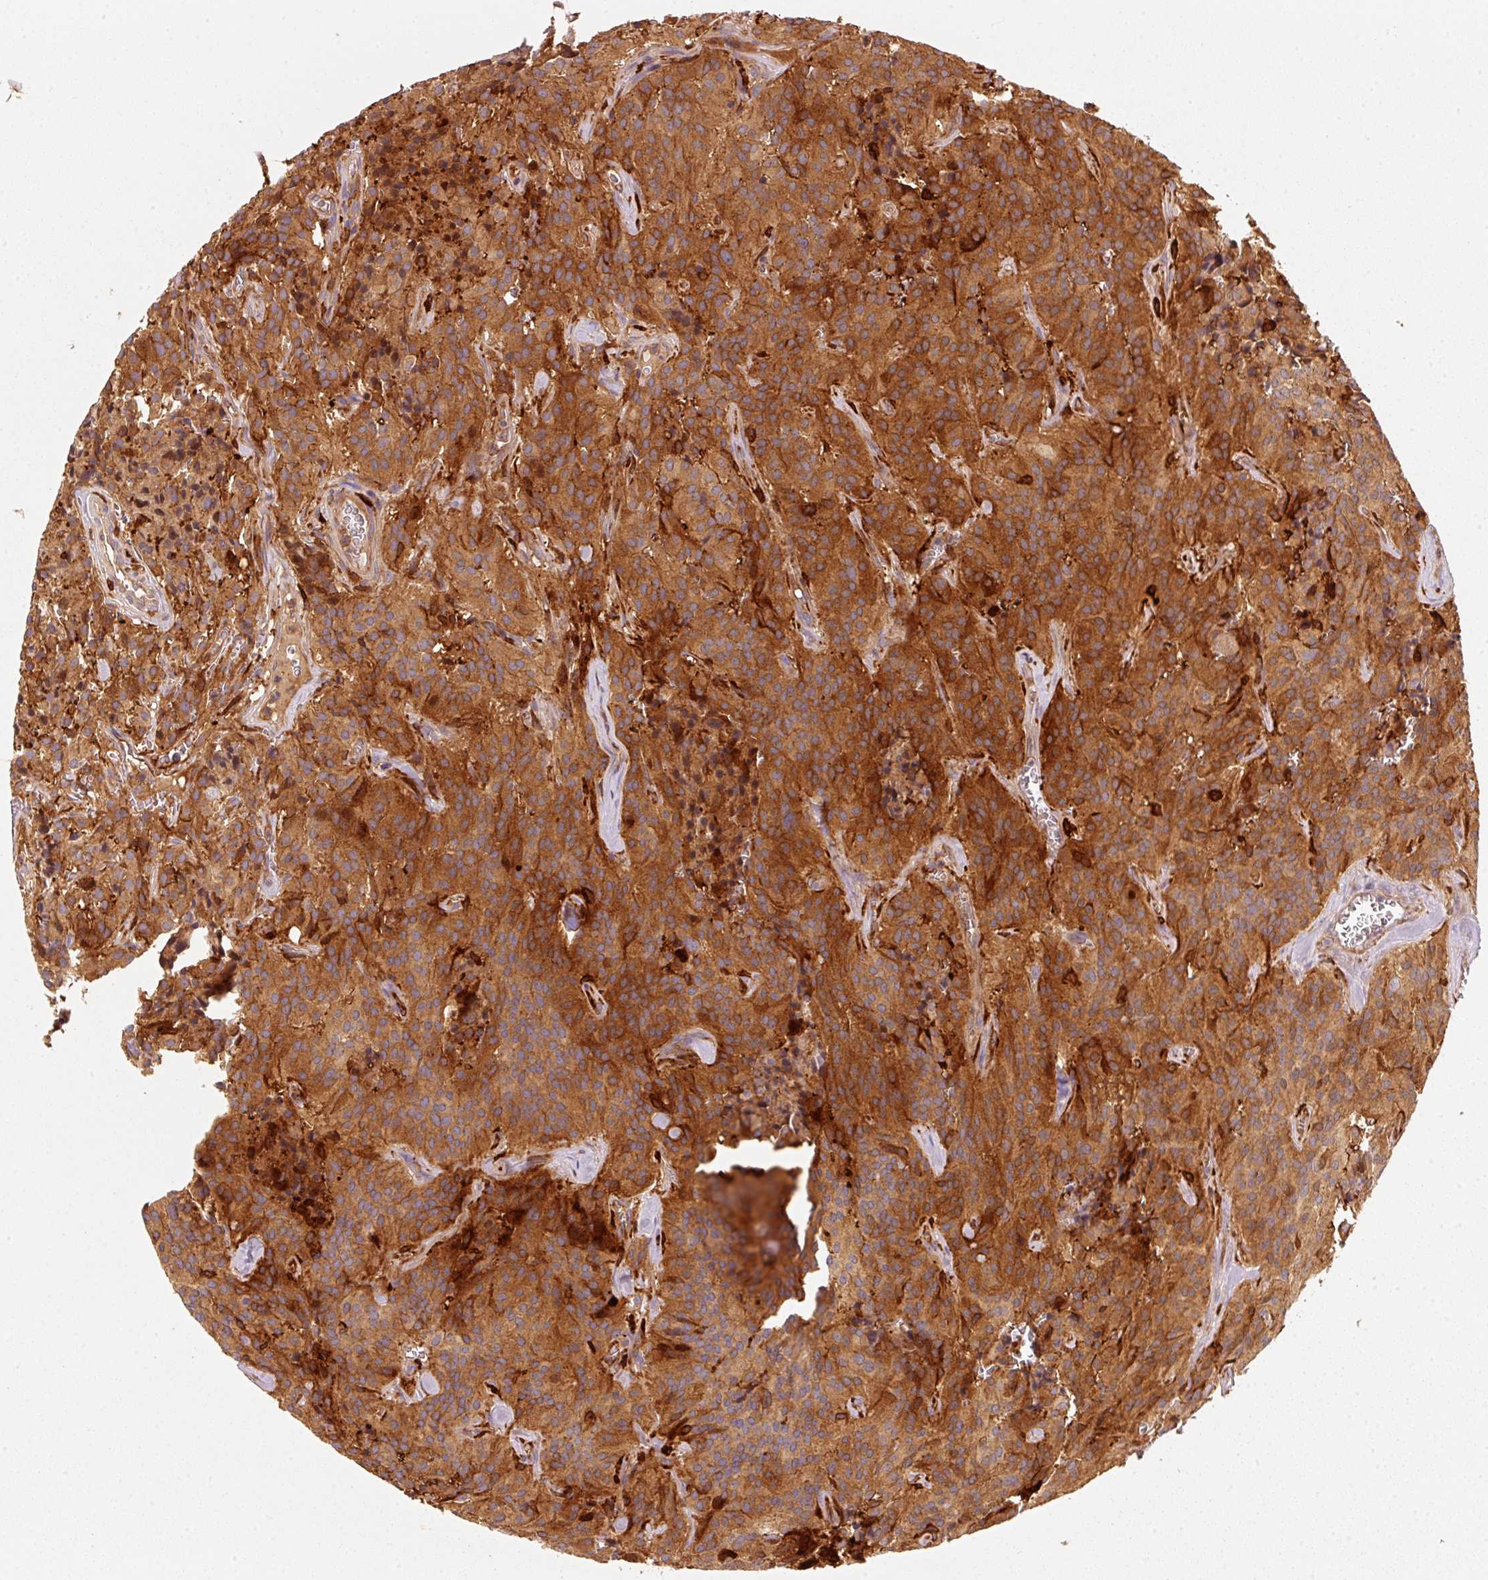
{"staining": {"intensity": "moderate", "quantity": ">75%", "location": "cytoplasmic/membranous"}, "tissue": "glioma", "cell_type": "Tumor cells", "image_type": "cancer", "snomed": [{"axis": "morphology", "description": "Glioma, malignant, Low grade"}, {"axis": "topography", "description": "Brain"}], "caption": "The immunohistochemical stain shows moderate cytoplasmic/membranous expression in tumor cells of malignant low-grade glioma tissue. (brown staining indicates protein expression, while blue staining denotes nuclei).", "gene": "IQGAP2", "patient": {"sex": "male", "age": 42}}